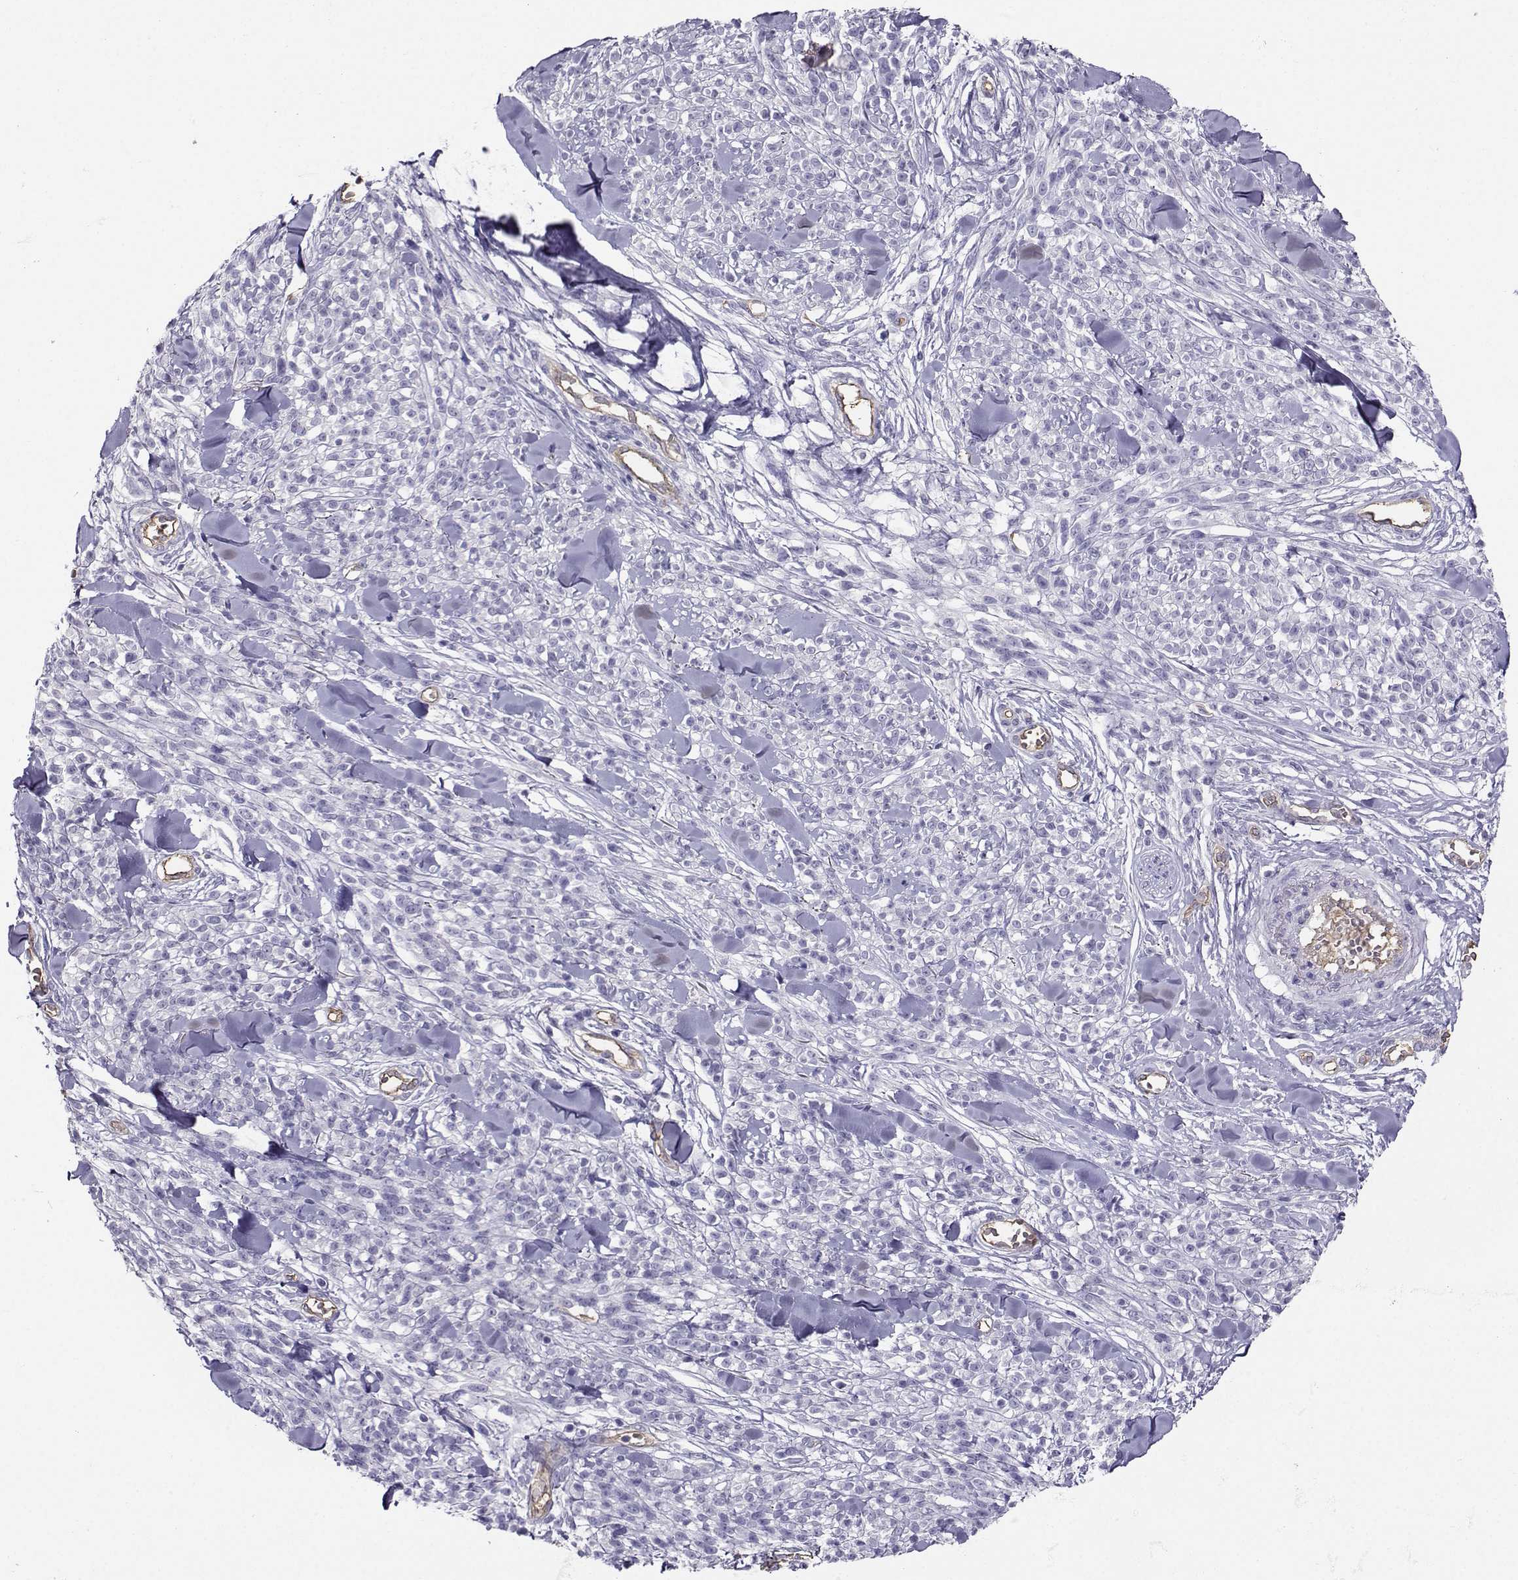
{"staining": {"intensity": "negative", "quantity": "none", "location": "none"}, "tissue": "melanoma", "cell_type": "Tumor cells", "image_type": "cancer", "snomed": [{"axis": "morphology", "description": "Malignant melanoma, NOS"}, {"axis": "topography", "description": "Skin"}, {"axis": "topography", "description": "Skin of trunk"}], "caption": "IHC of melanoma exhibits no staining in tumor cells.", "gene": "CLUL1", "patient": {"sex": "male", "age": 74}}